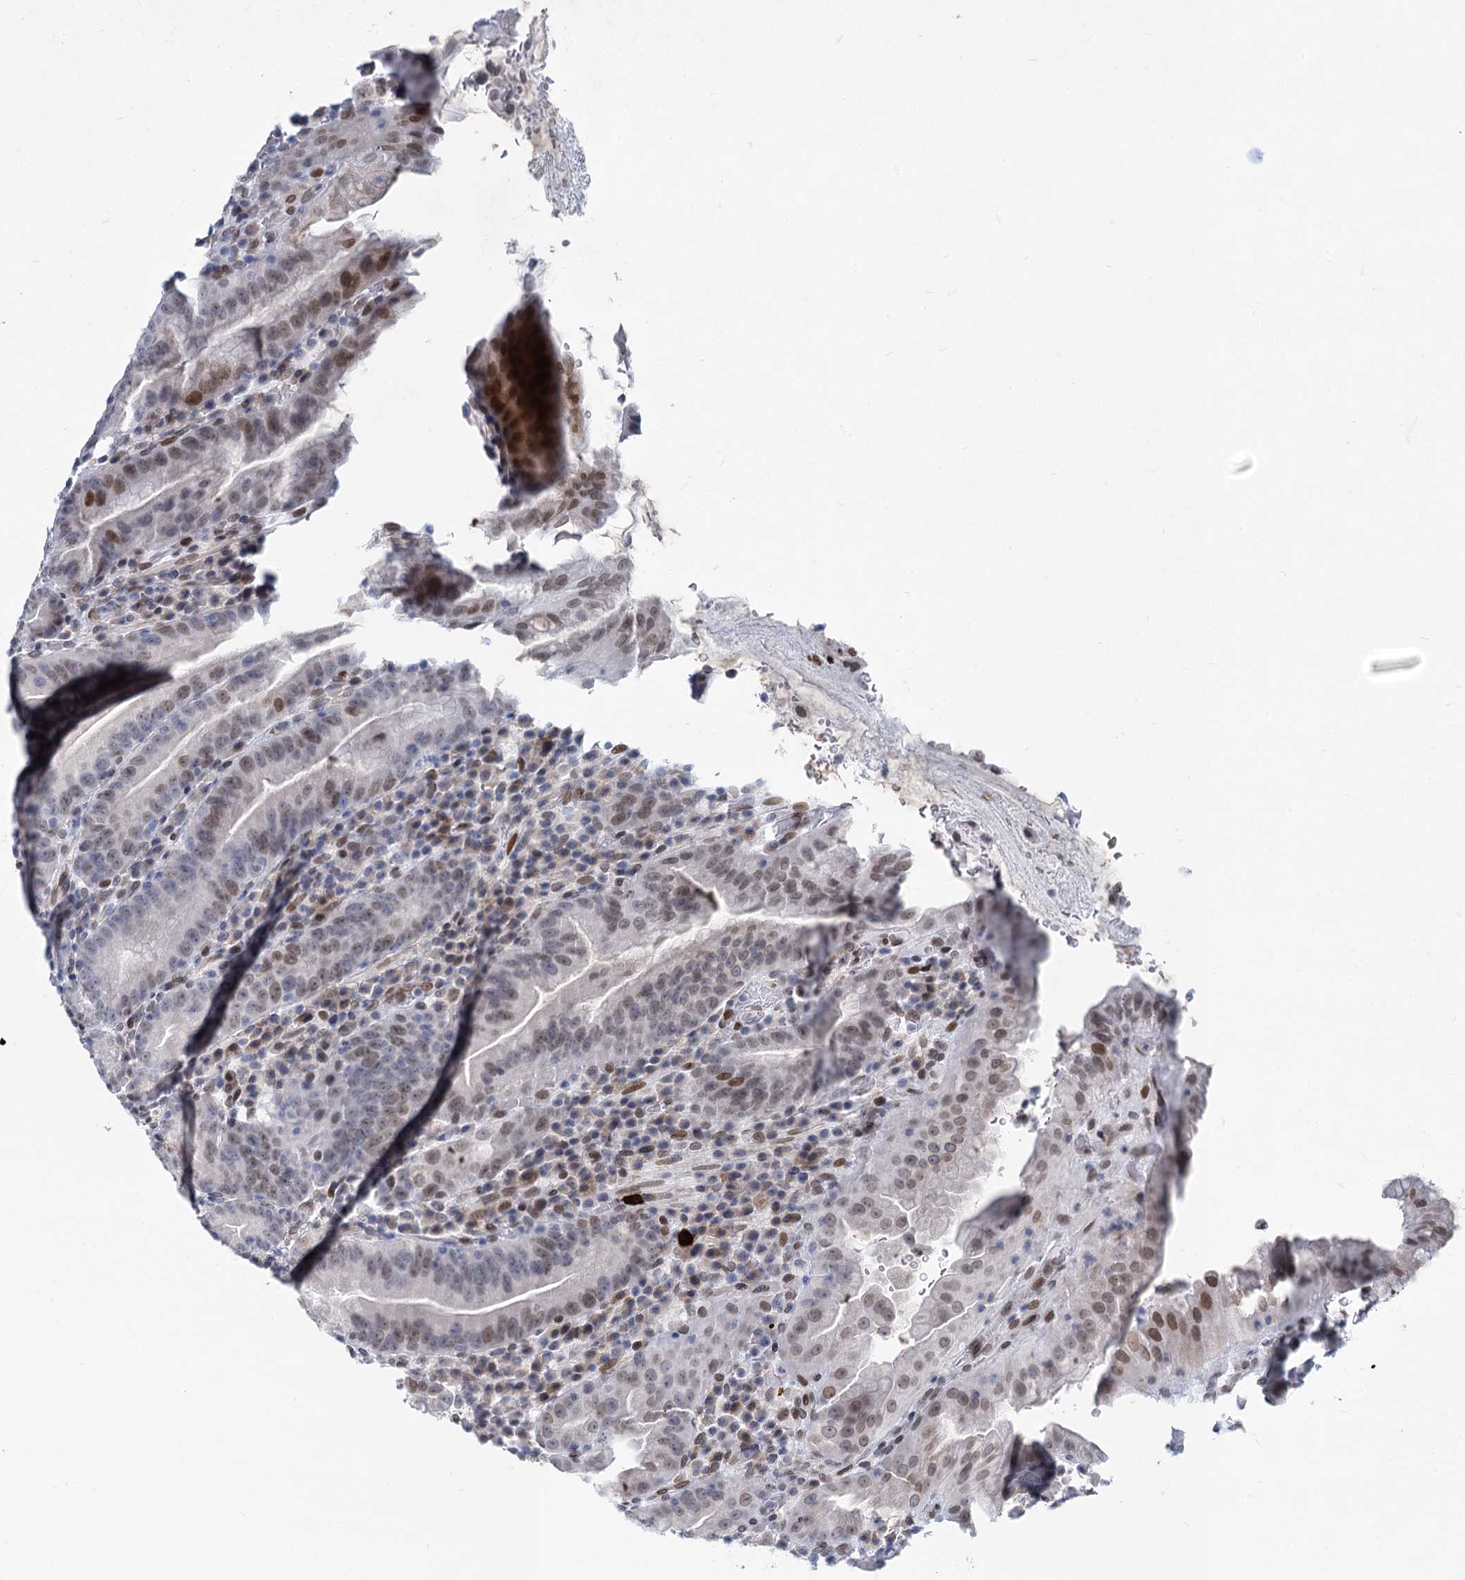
{"staining": {"intensity": "moderate", "quantity": "25%-75%", "location": "nuclear"}, "tissue": "stomach", "cell_type": "Glandular cells", "image_type": "normal", "snomed": [{"axis": "morphology", "description": "Normal tissue, NOS"}, {"axis": "morphology", "description": "Inflammation, NOS"}, {"axis": "topography", "description": "Stomach"}], "caption": "Benign stomach was stained to show a protein in brown. There is medium levels of moderate nuclear staining in approximately 25%-75% of glandular cells. Using DAB (3,3'-diaminobenzidine) (brown) and hematoxylin (blue) stains, captured at high magnification using brightfield microscopy.", "gene": "PRSS35", "patient": {"sex": "male", "age": 79}}